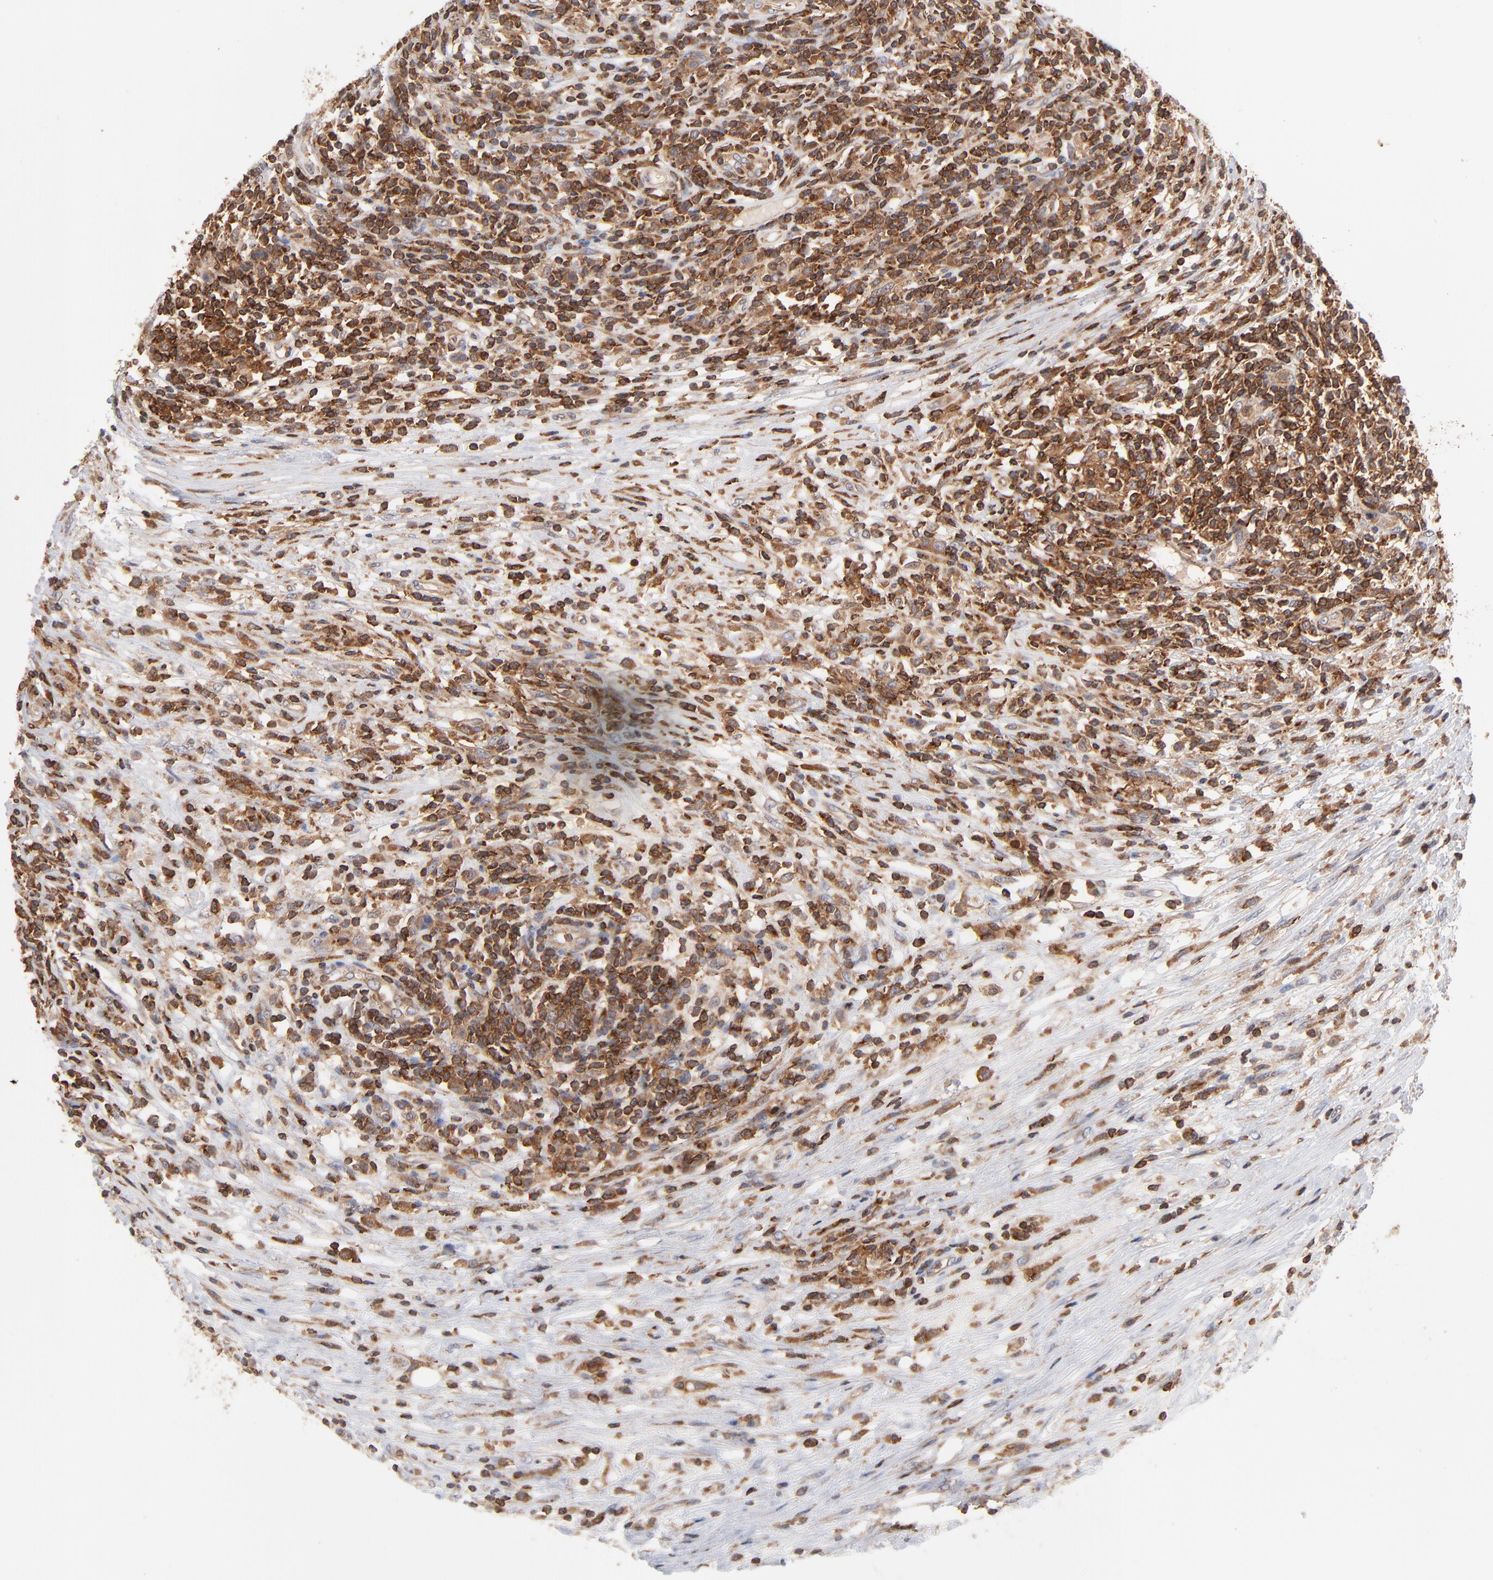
{"staining": {"intensity": "strong", "quantity": ">75%", "location": "cytoplasmic/membranous"}, "tissue": "lymphoma", "cell_type": "Tumor cells", "image_type": "cancer", "snomed": [{"axis": "morphology", "description": "Malignant lymphoma, non-Hodgkin's type, High grade"}, {"axis": "topography", "description": "Lymph node"}], "caption": "Tumor cells reveal high levels of strong cytoplasmic/membranous positivity in about >75% of cells in lymphoma.", "gene": "WIPF1", "patient": {"sex": "female", "age": 84}}